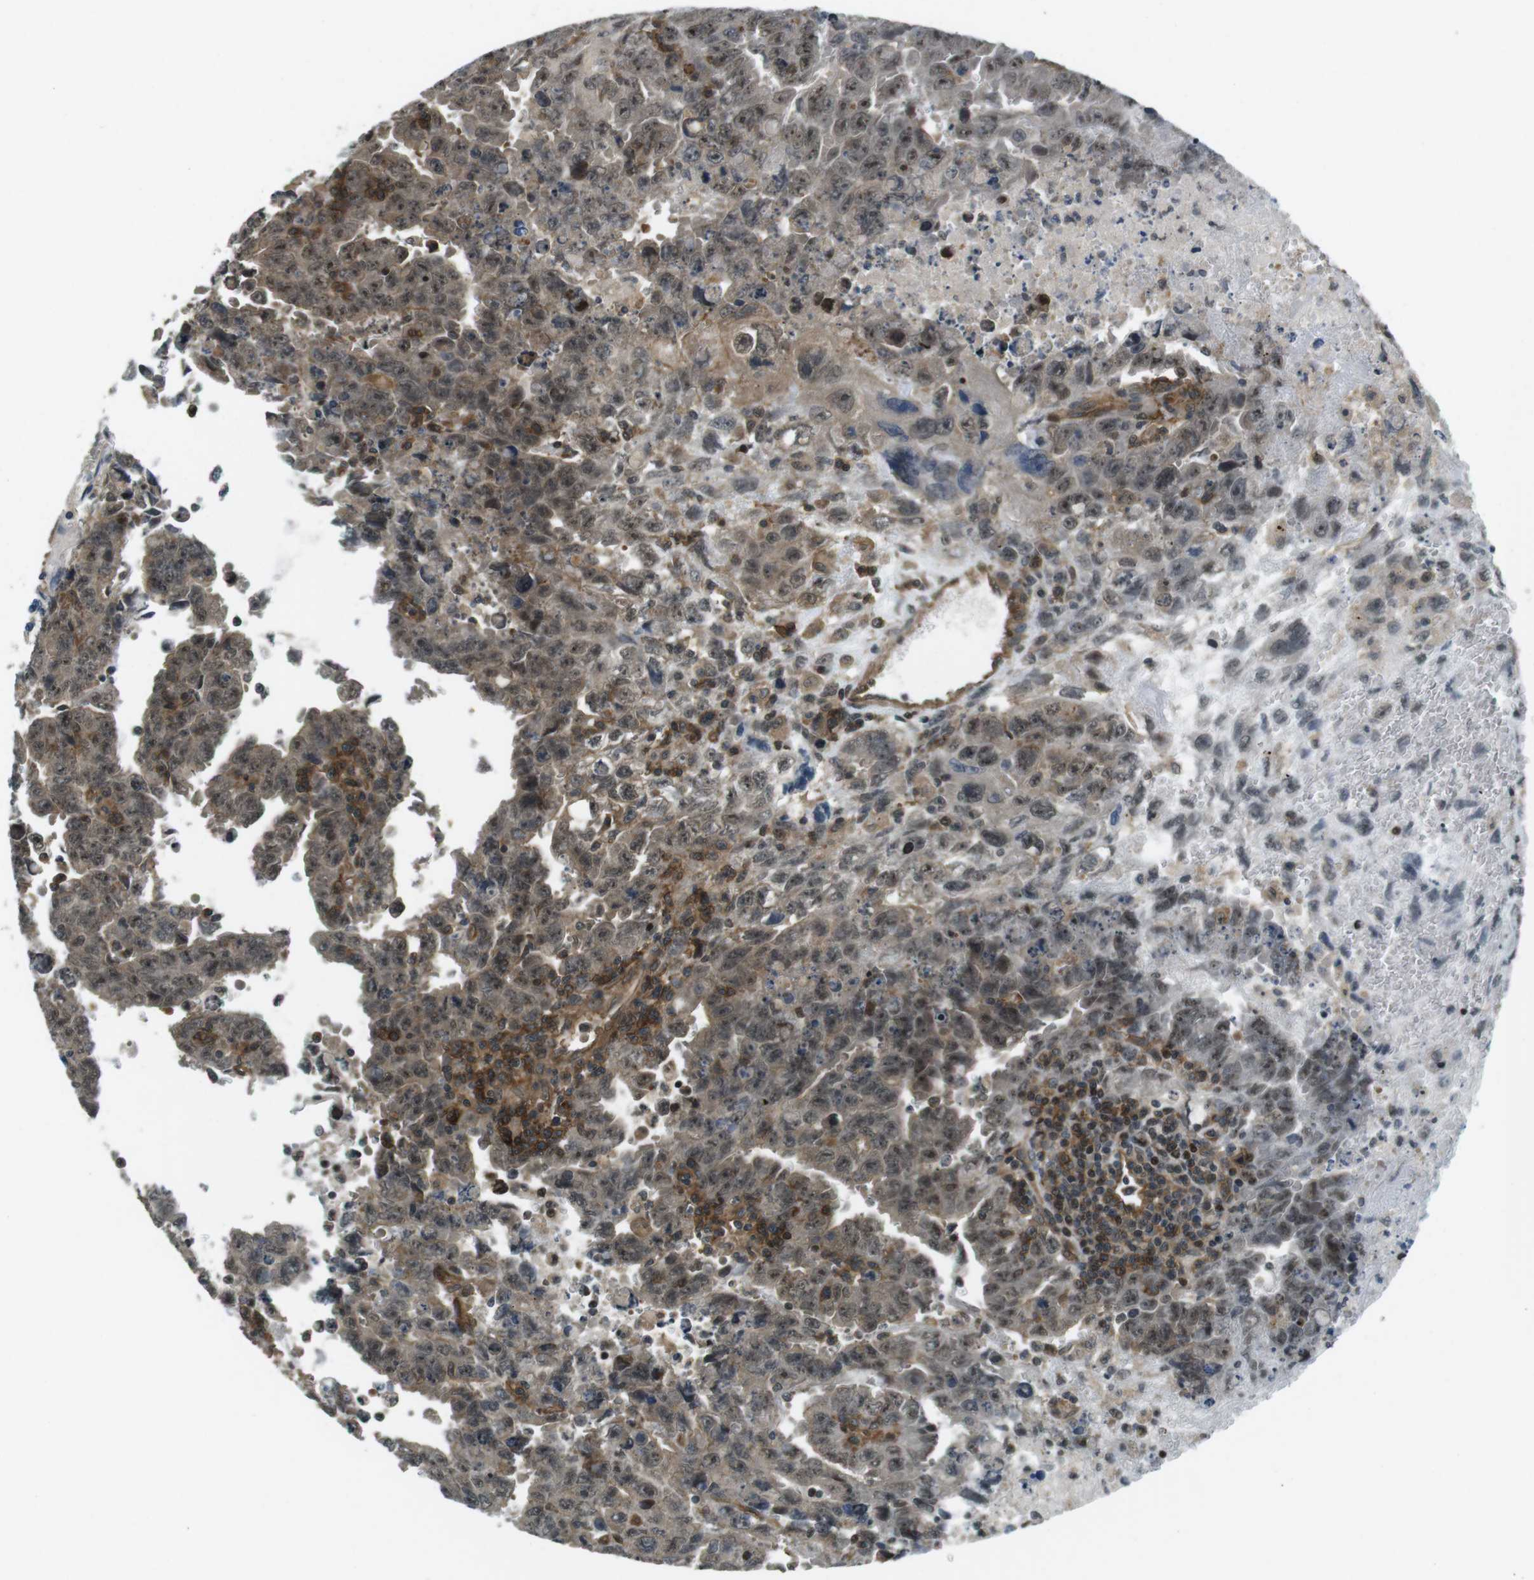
{"staining": {"intensity": "weak", "quantity": ">75%", "location": "cytoplasmic/membranous,nuclear"}, "tissue": "testis cancer", "cell_type": "Tumor cells", "image_type": "cancer", "snomed": [{"axis": "morphology", "description": "Carcinoma, Embryonal, NOS"}, {"axis": "topography", "description": "Testis"}], "caption": "Weak cytoplasmic/membranous and nuclear protein expression is appreciated in about >75% of tumor cells in testis cancer (embryonal carcinoma). (DAB (3,3'-diaminobenzidine) IHC with brightfield microscopy, high magnification).", "gene": "TIAM2", "patient": {"sex": "male", "age": 28}}